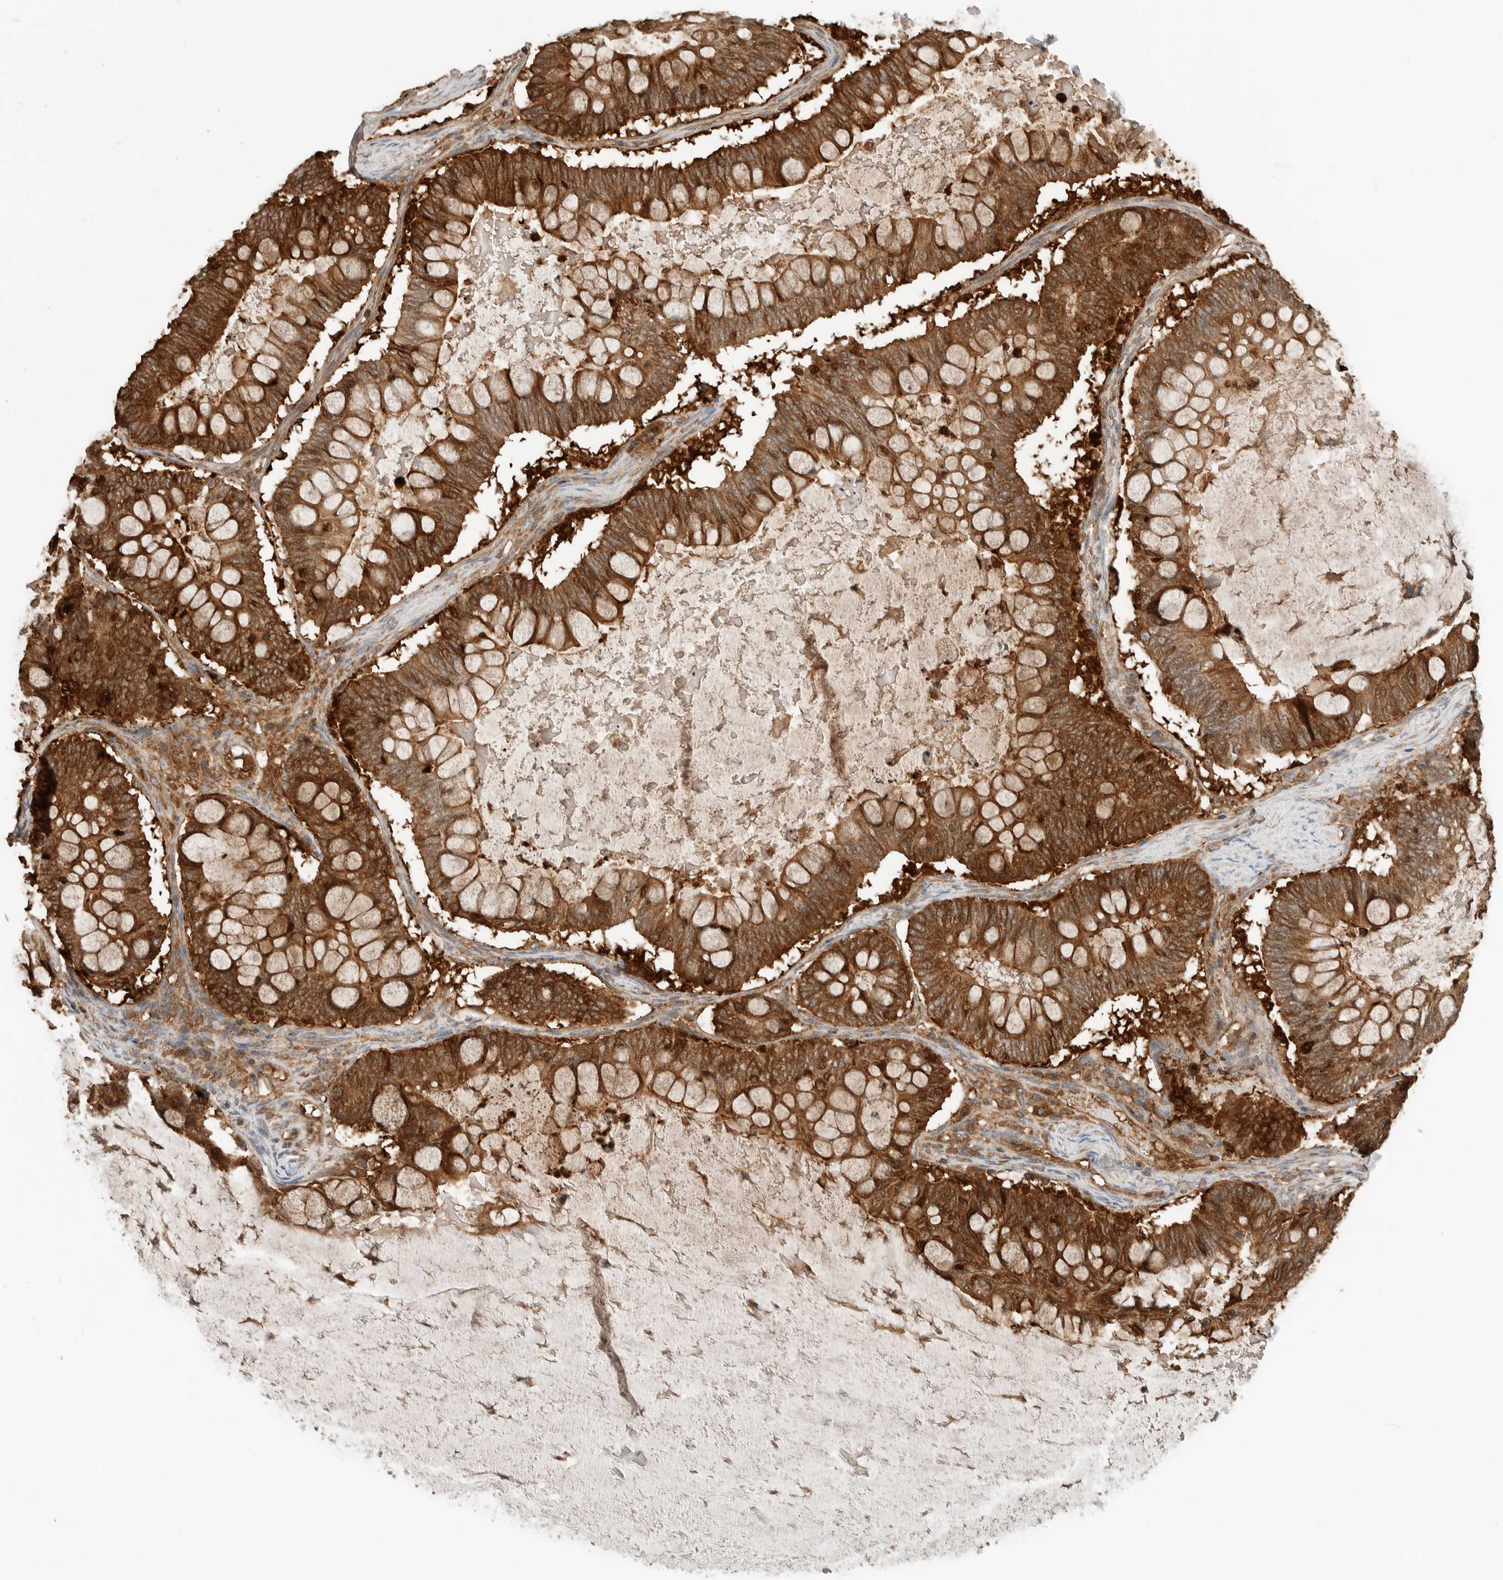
{"staining": {"intensity": "strong", "quantity": ">75%", "location": "cytoplasmic/membranous"}, "tissue": "ovarian cancer", "cell_type": "Tumor cells", "image_type": "cancer", "snomed": [{"axis": "morphology", "description": "Cystadenocarcinoma, mucinous, NOS"}, {"axis": "topography", "description": "Ovary"}], "caption": "A histopathology image showing strong cytoplasmic/membranous positivity in about >75% of tumor cells in ovarian cancer (mucinous cystadenocarcinoma), as visualized by brown immunohistochemical staining.", "gene": "XPNPEP1", "patient": {"sex": "female", "age": 61}}